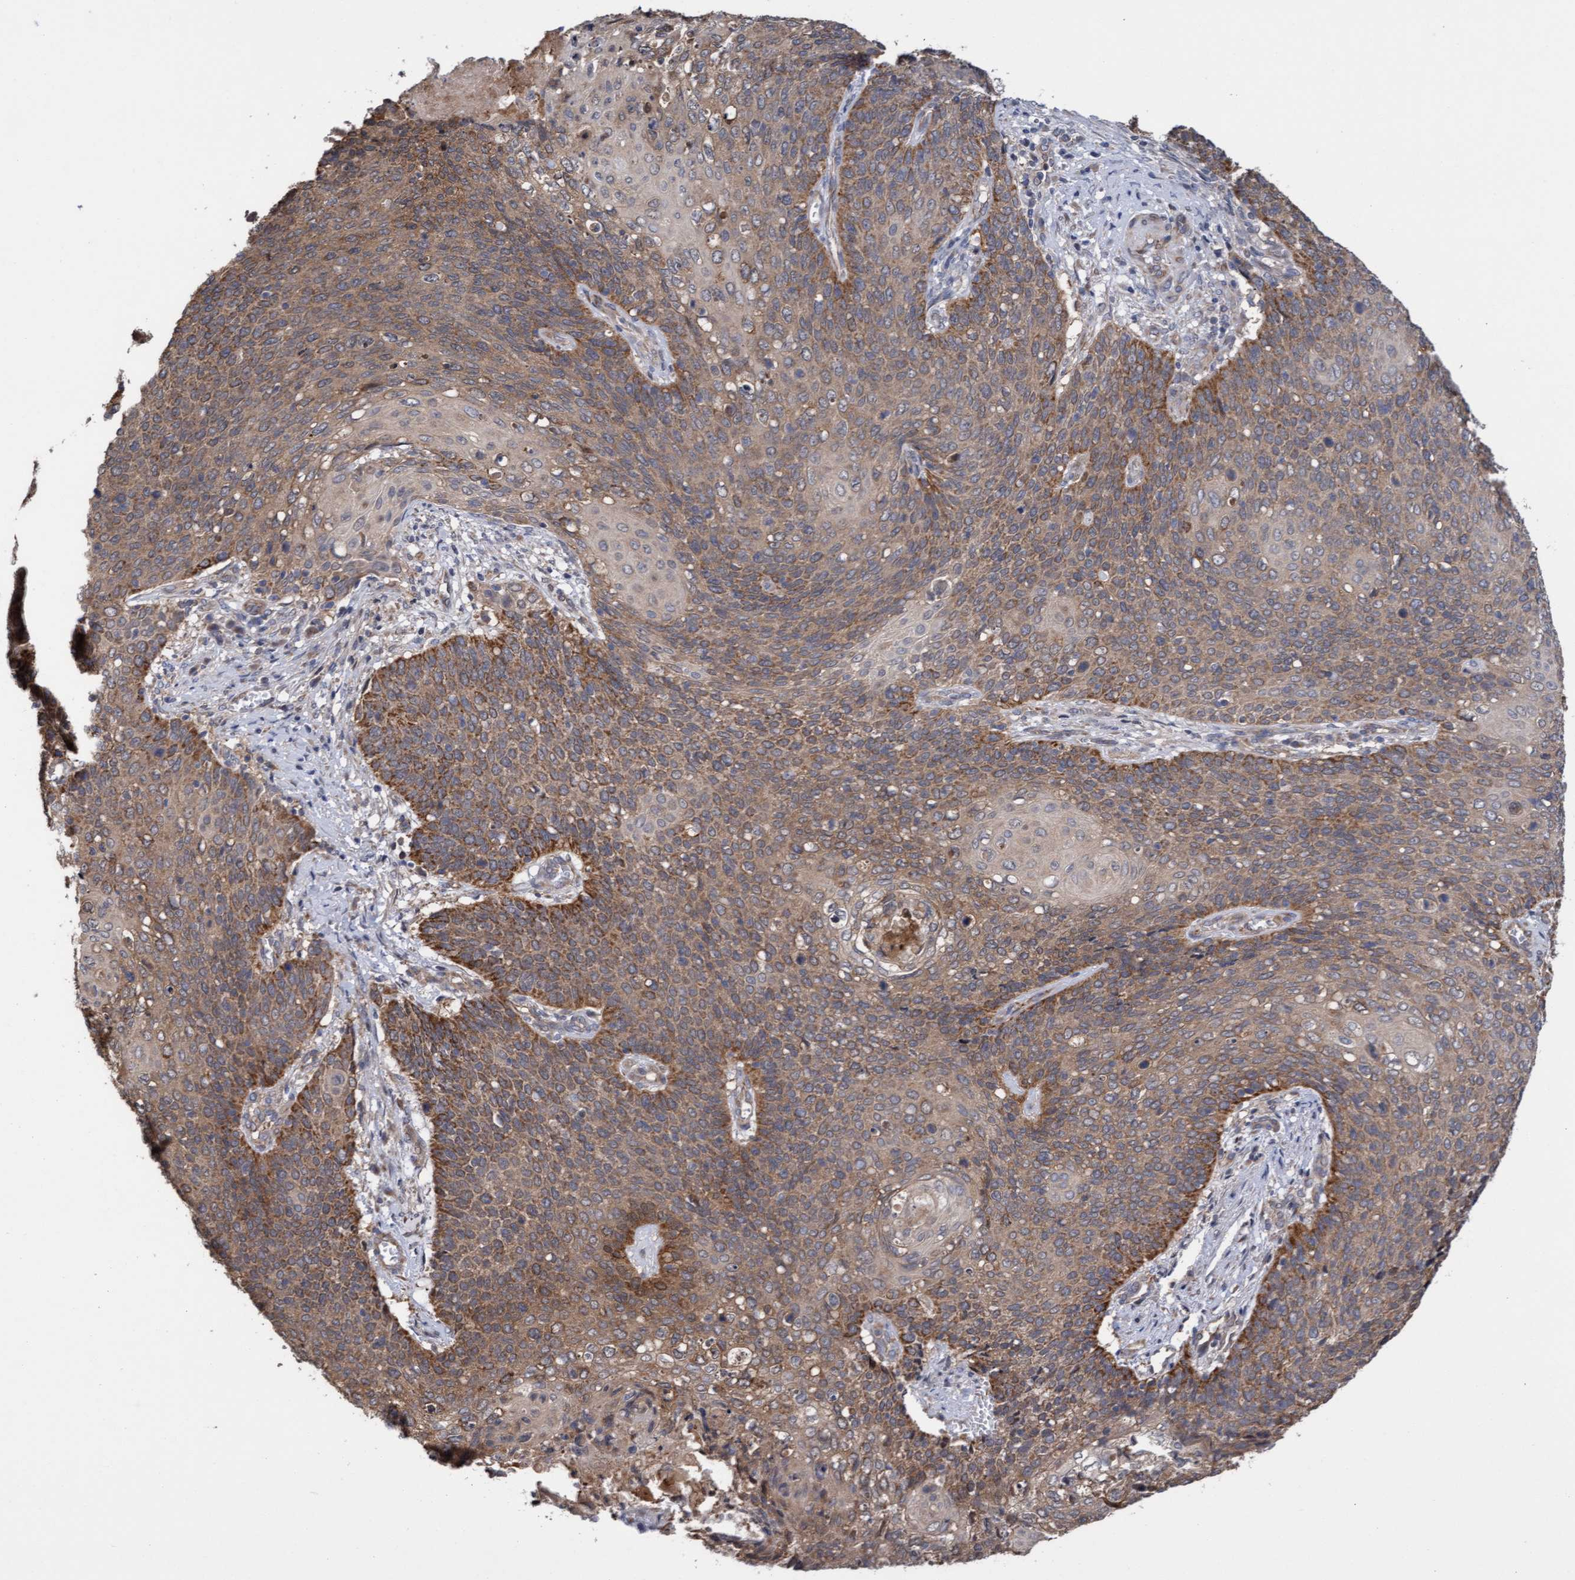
{"staining": {"intensity": "moderate", "quantity": ">75%", "location": "cytoplasmic/membranous"}, "tissue": "cervical cancer", "cell_type": "Tumor cells", "image_type": "cancer", "snomed": [{"axis": "morphology", "description": "Squamous cell carcinoma, NOS"}, {"axis": "topography", "description": "Cervix"}], "caption": "High-power microscopy captured an immunohistochemistry (IHC) histopathology image of cervical cancer, revealing moderate cytoplasmic/membranous positivity in approximately >75% of tumor cells. The protein of interest is stained brown, and the nuclei are stained in blue (DAB (3,3'-diaminobenzidine) IHC with brightfield microscopy, high magnification).", "gene": "ITFG1", "patient": {"sex": "female", "age": 39}}